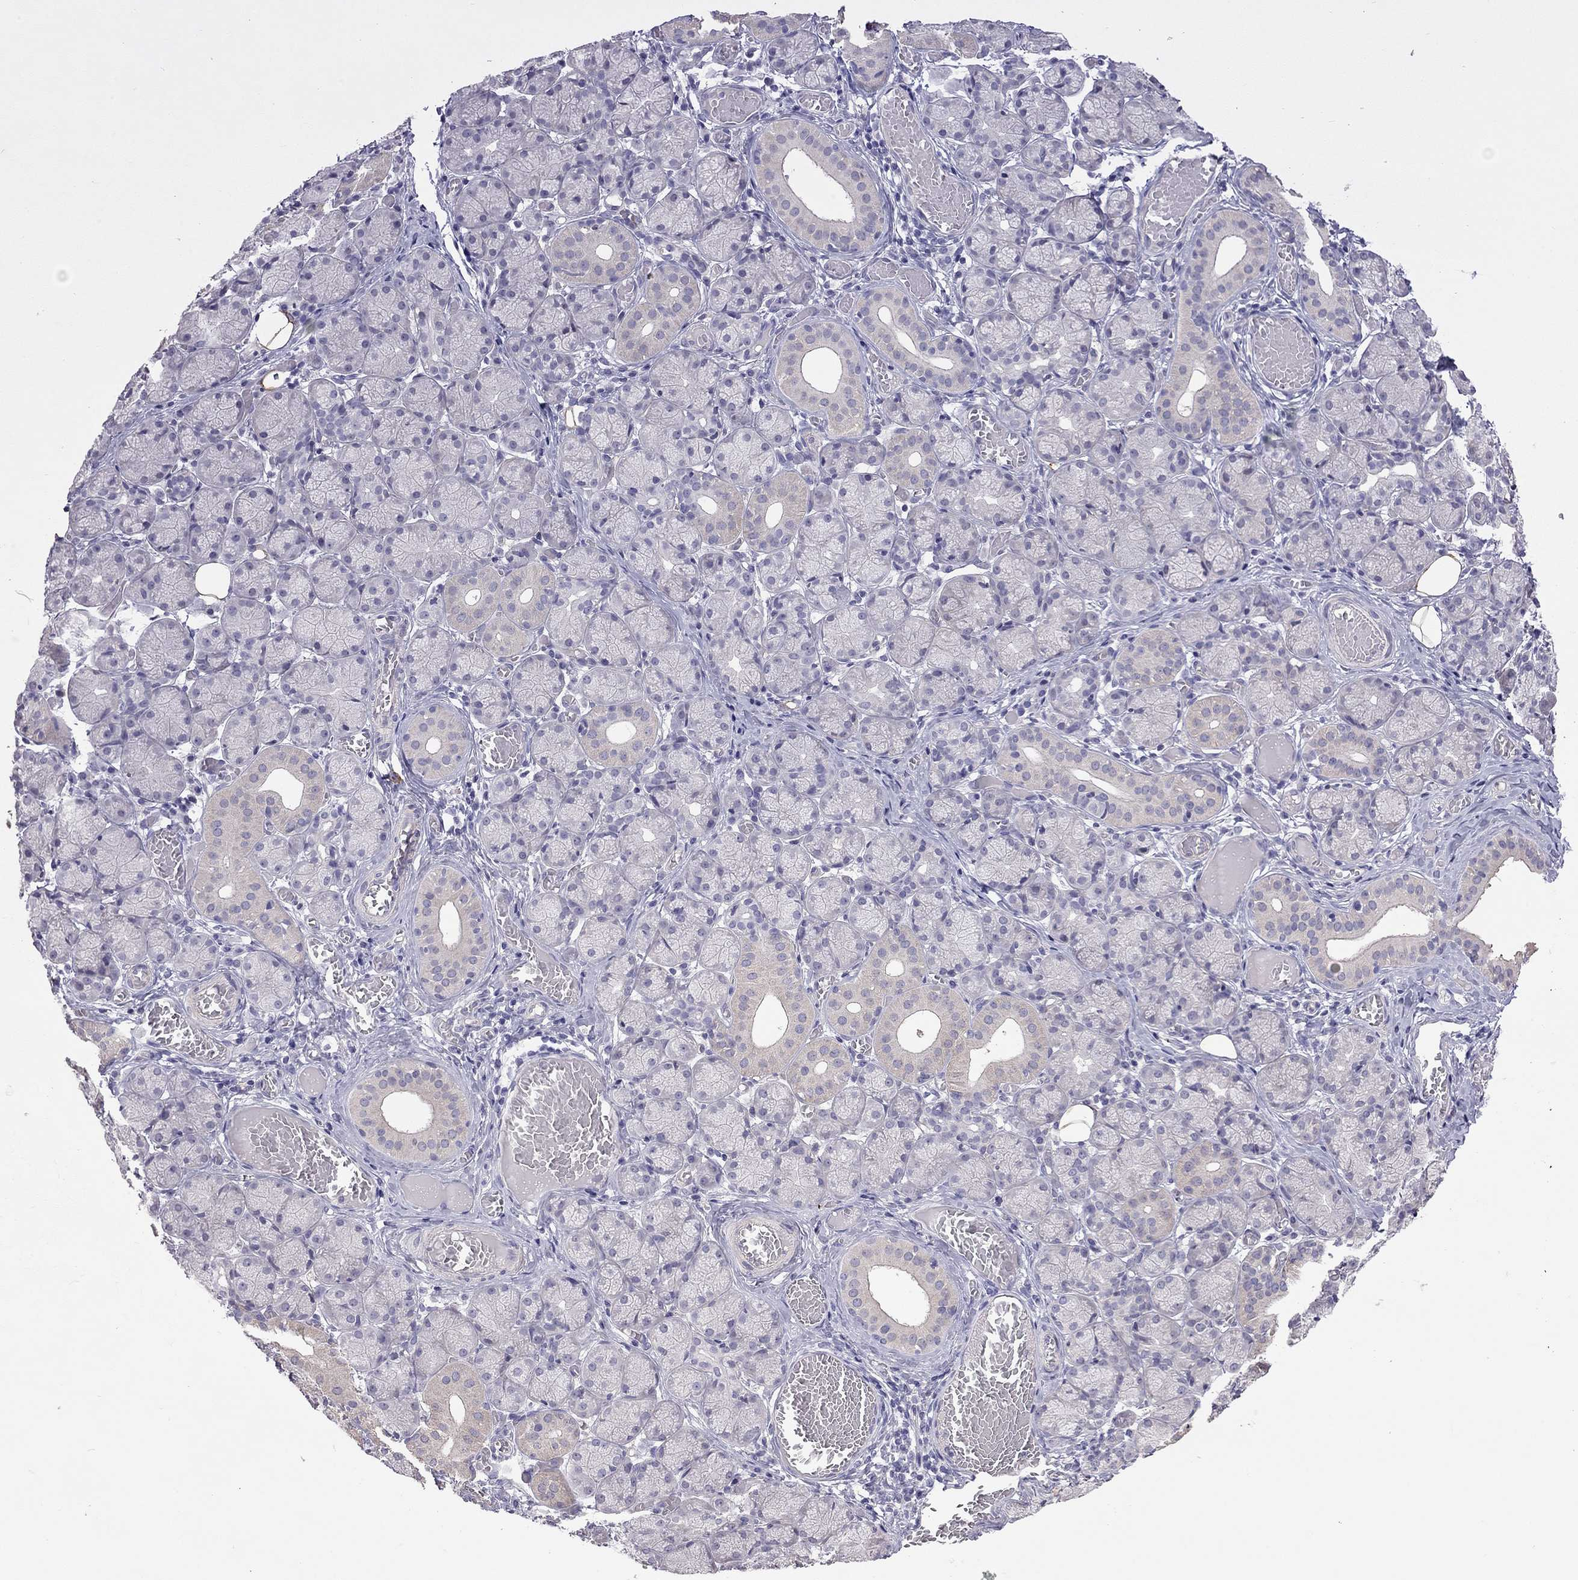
{"staining": {"intensity": "weak", "quantity": "<25%", "location": "cytoplasmic/membranous"}, "tissue": "salivary gland", "cell_type": "Glandular cells", "image_type": "normal", "snomed": [{"axis": "morphology", "description": "Normal tissue, NOS"}, {"axis": "topography", "description": "Salivary gland"}, {"axis": "topography", "description": "Peripheral nerve tissue"}], "caption": "A high-resolution image shows immunohistochemistry (IHC) staining of normal salivary gland, which reveals no significant staining in glandular cells. (DAB IHC, high magnification).", "gene": "FEZ1", "patient": {"sex": "female", "age": 24}}